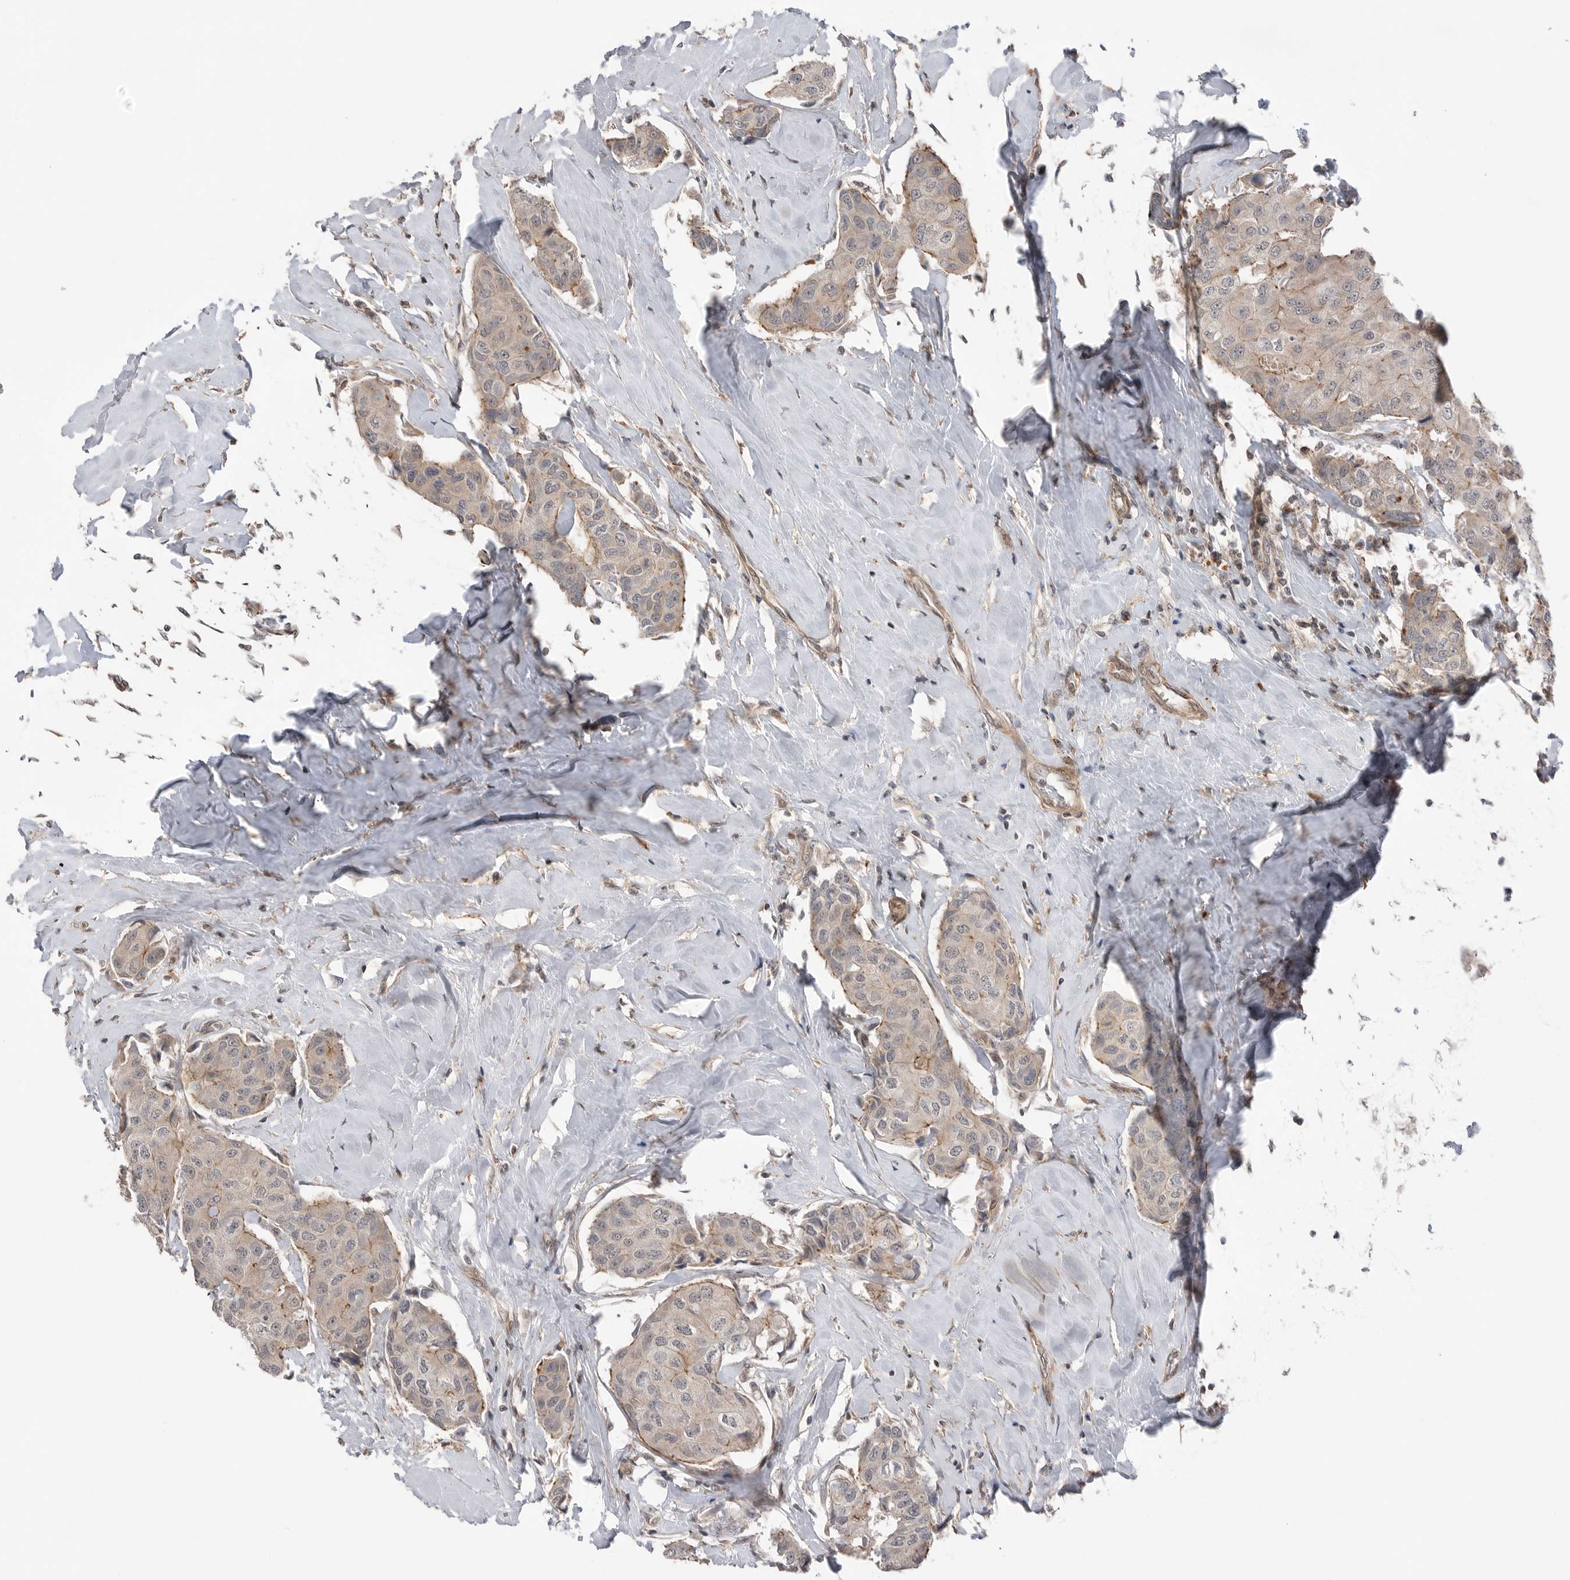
{"staining": {"intensity": "weak", "quantity": ">75%", "location": "cytoplasmic/membranous"}, "tissue": "breast cancer", "cell_type": "Tumor cells", "image_type": "cancer", "snomed": [{"axis": "morphology", "description": "Duct carcinoma"}, {"axis": "topography", "description": "Breast"}], "caption": "Immunohistochemical staining of human breast infiltrating ductal carcinoma demonstrates low levels of weak cytoplasmic/membranous protein positivity in approximately >75% of tumor cells. (DAB (3,3'-diaminobenzidine) IHC, brown staining for protein, blue staining for nuclei).", "gene": "PEAK1", "patient": {"sex": "female", "age": 80}}